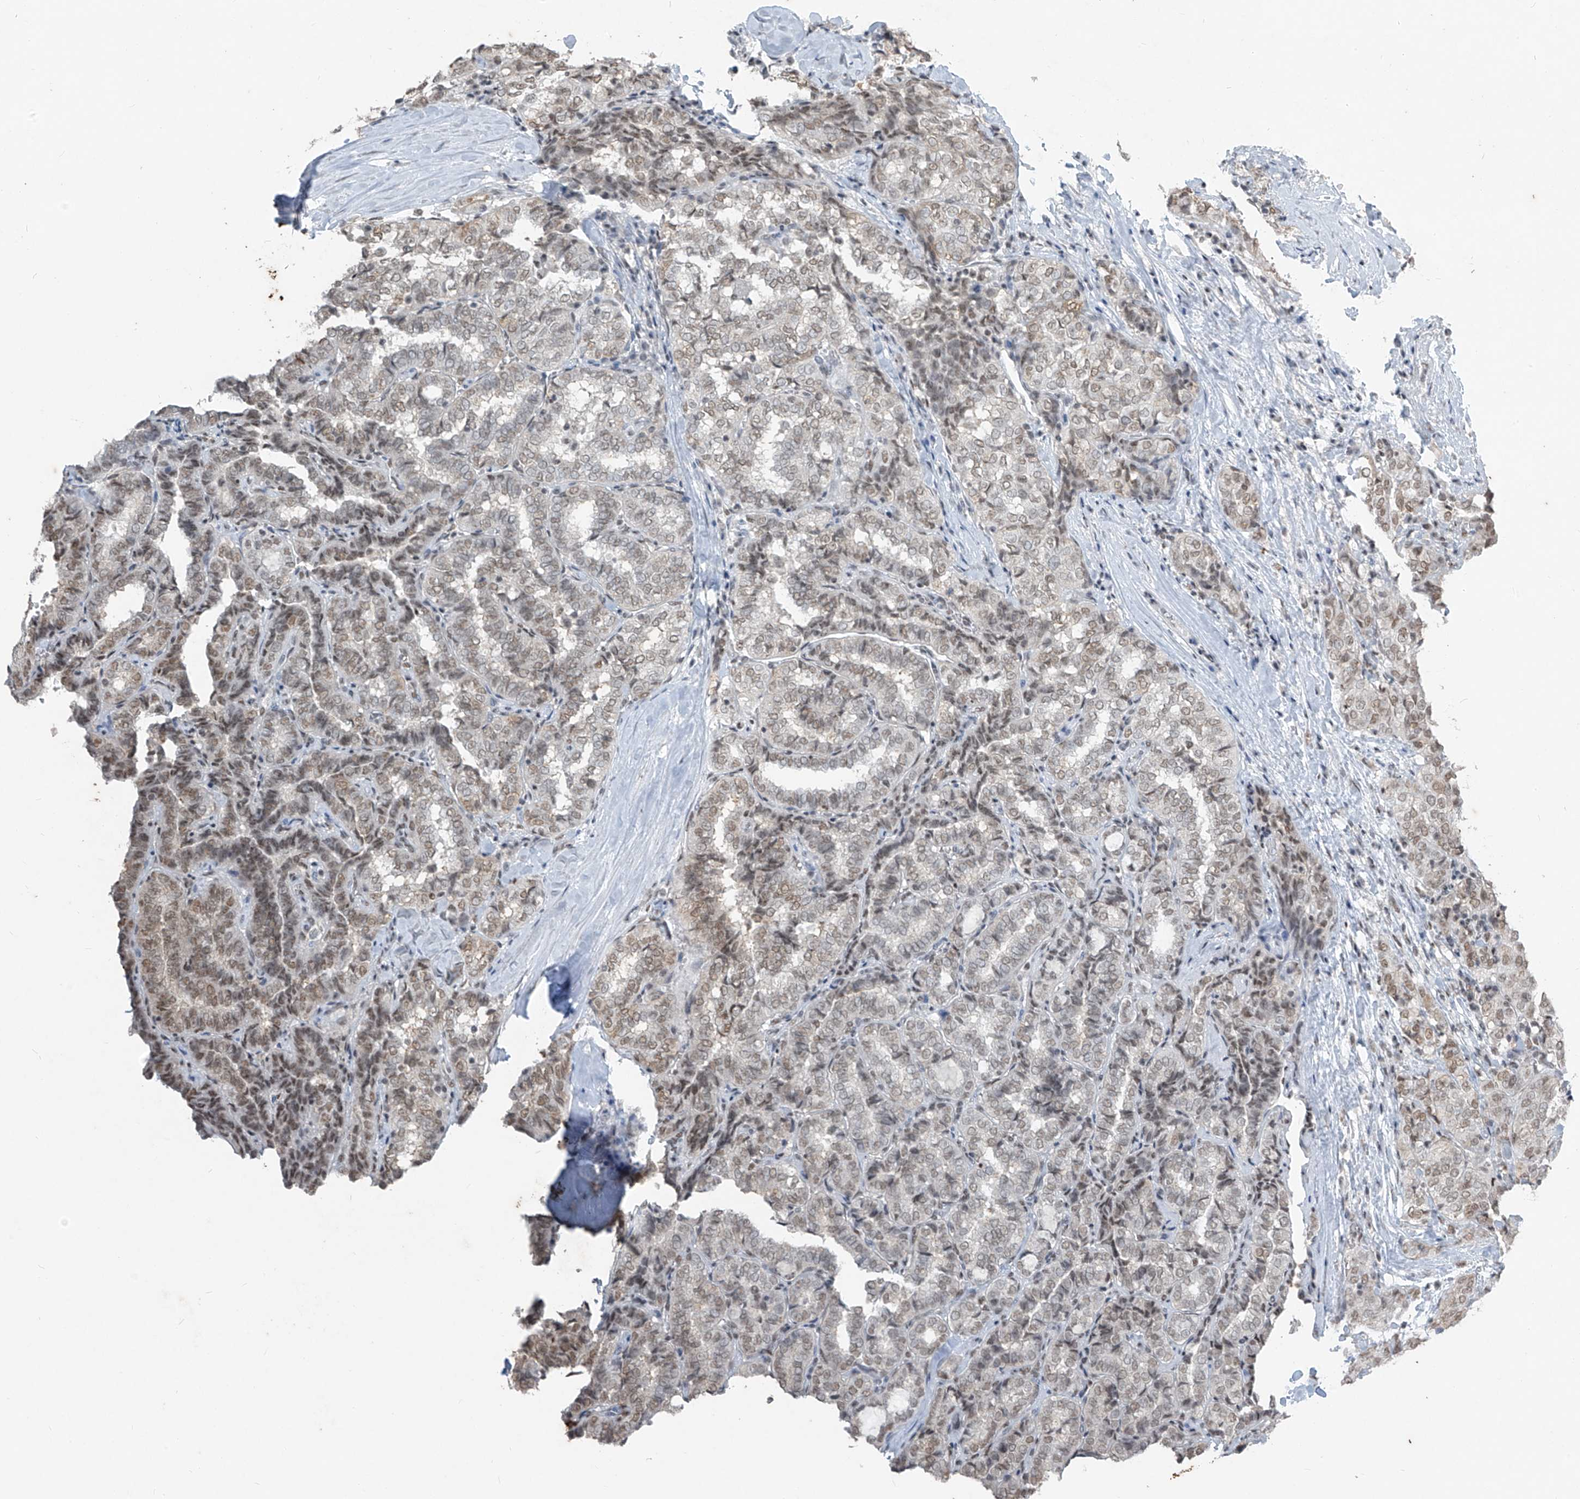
{"staining": {"intensity": "weak", "quantity": "25%-75%", "location": "nuclear"}, "tissue": "thyroid cancer", "cell_type": "Tumor cells", "image_type": "cancer", "snomed": [{"axis": "morphology", "description": "Normal tissue, NOS"}, {"axis": "morphology", "description": "Papillary adenocarcinoma, NOS"}, {"axis": "topography", "description": "Thyroid gland"}], "caption": "Immunohistochemical staining of human thyroid papillary adenocarcinoma reveals low levels of weak nuclear protein expression in about 25%-75% of tumor cells. Using DAB (3,3'-diaminobenzidine) (brown) and hematoxylin (blue) stains, captured at high magnification using brightfield microscopy.", "gene": "TFEC", "patient": {"sex": "female", "age": 30}}